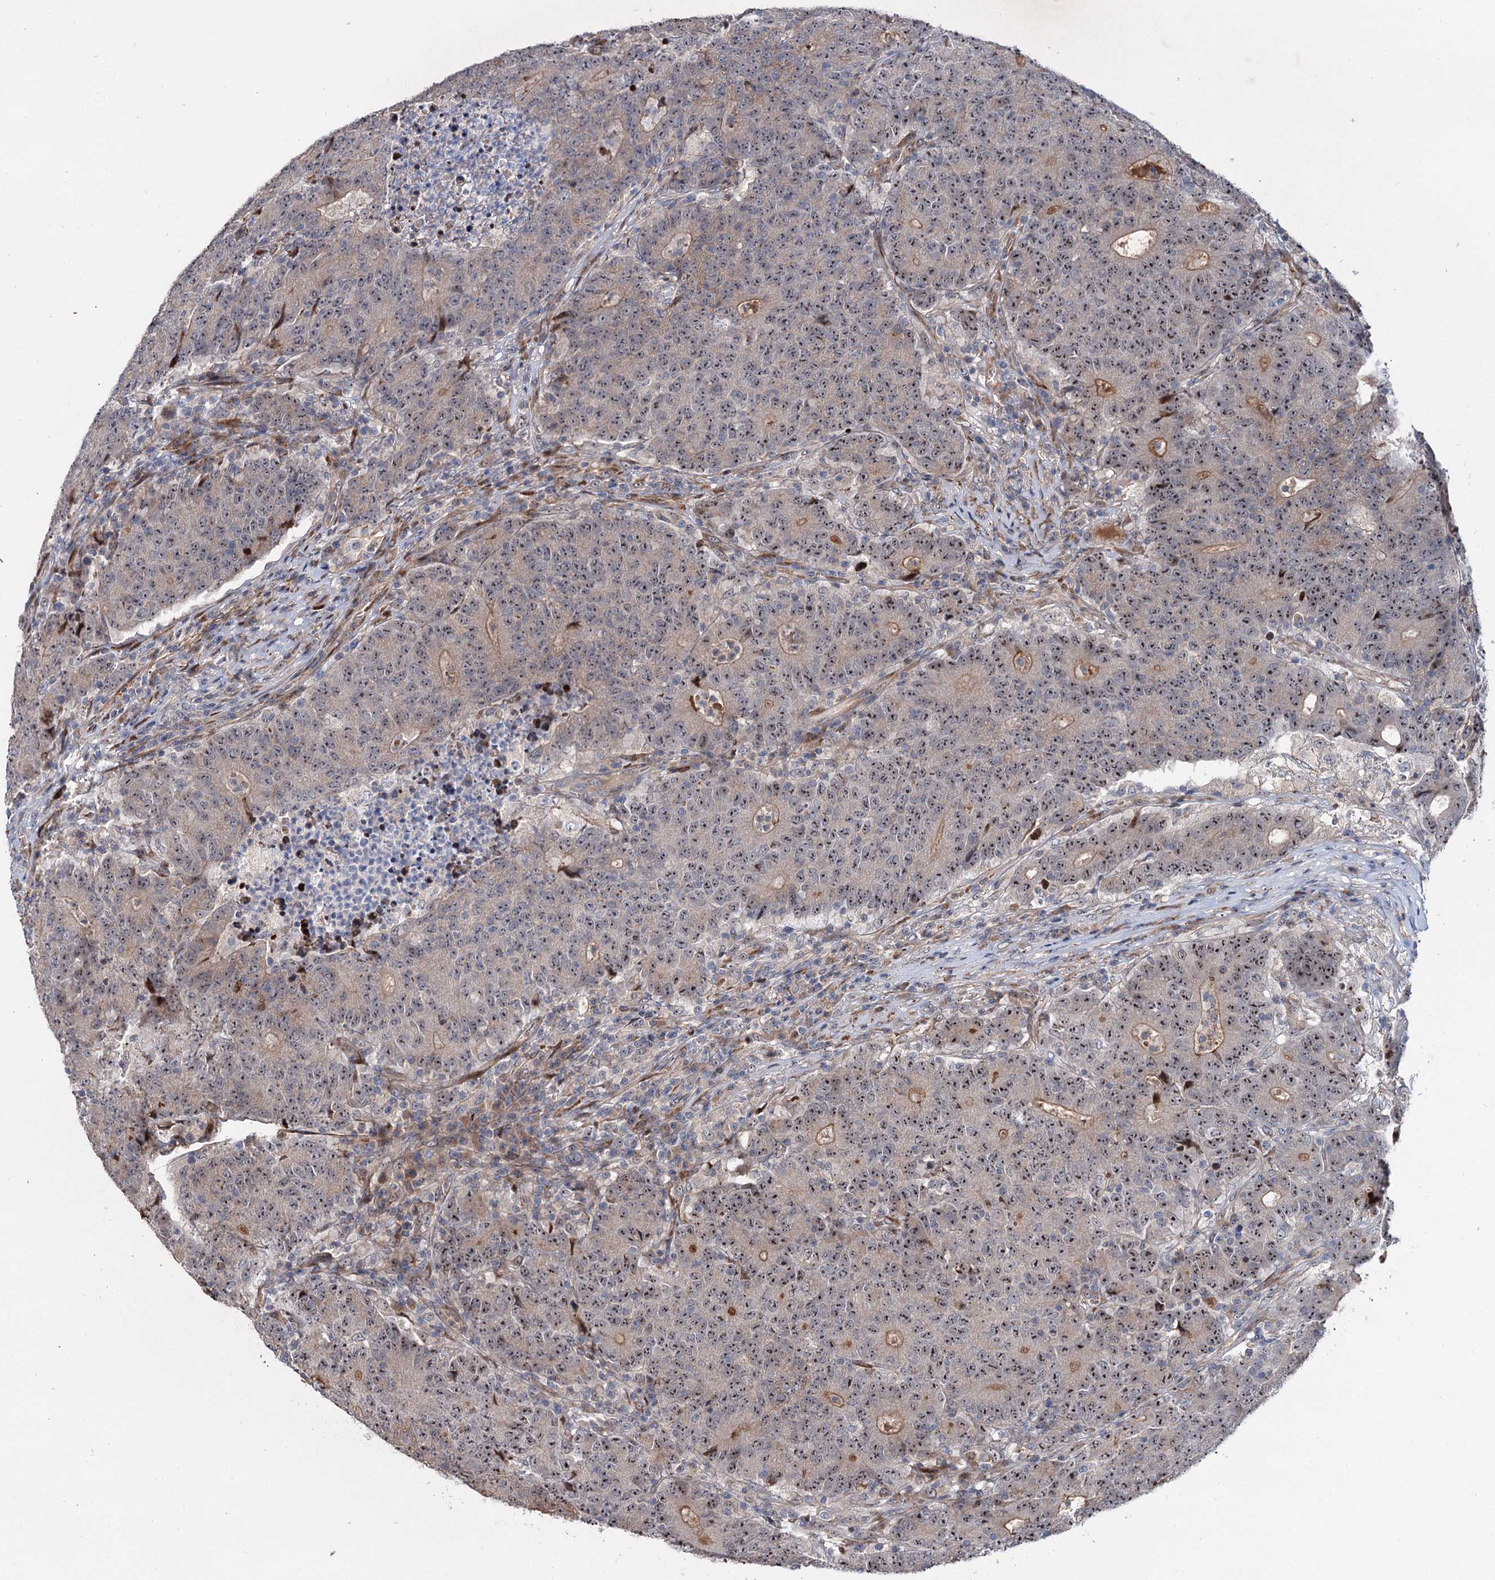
{"staining": {"intensity": "moderate", "quantity": ">75%", "location": "cytoplasmic/membranous,nuclear"}, "tissue": "colorectal cancer", "cell_type": "Tumor cells", "image_type": "cancer", "snomed": [{"axis": "morphology", "description": "Adenocarcinoma, NOS"}, {"axis": "topography", "description": "Colon"}], "caption": "Immunohistochemical staining of adenocarcinoma (colorectal) displays medium levels of moderate cytoplasmic/membranous and nuclear positivity in approximately >75% of tumor cells. (Stains: DAB (3,3'-diaminobenzidine) in brown, nuclei in blue, Microscopy: brightfield microscopy at high magnification).", "gene": "PTDSS2", "patient": {"sex": "female", "age": 75}}